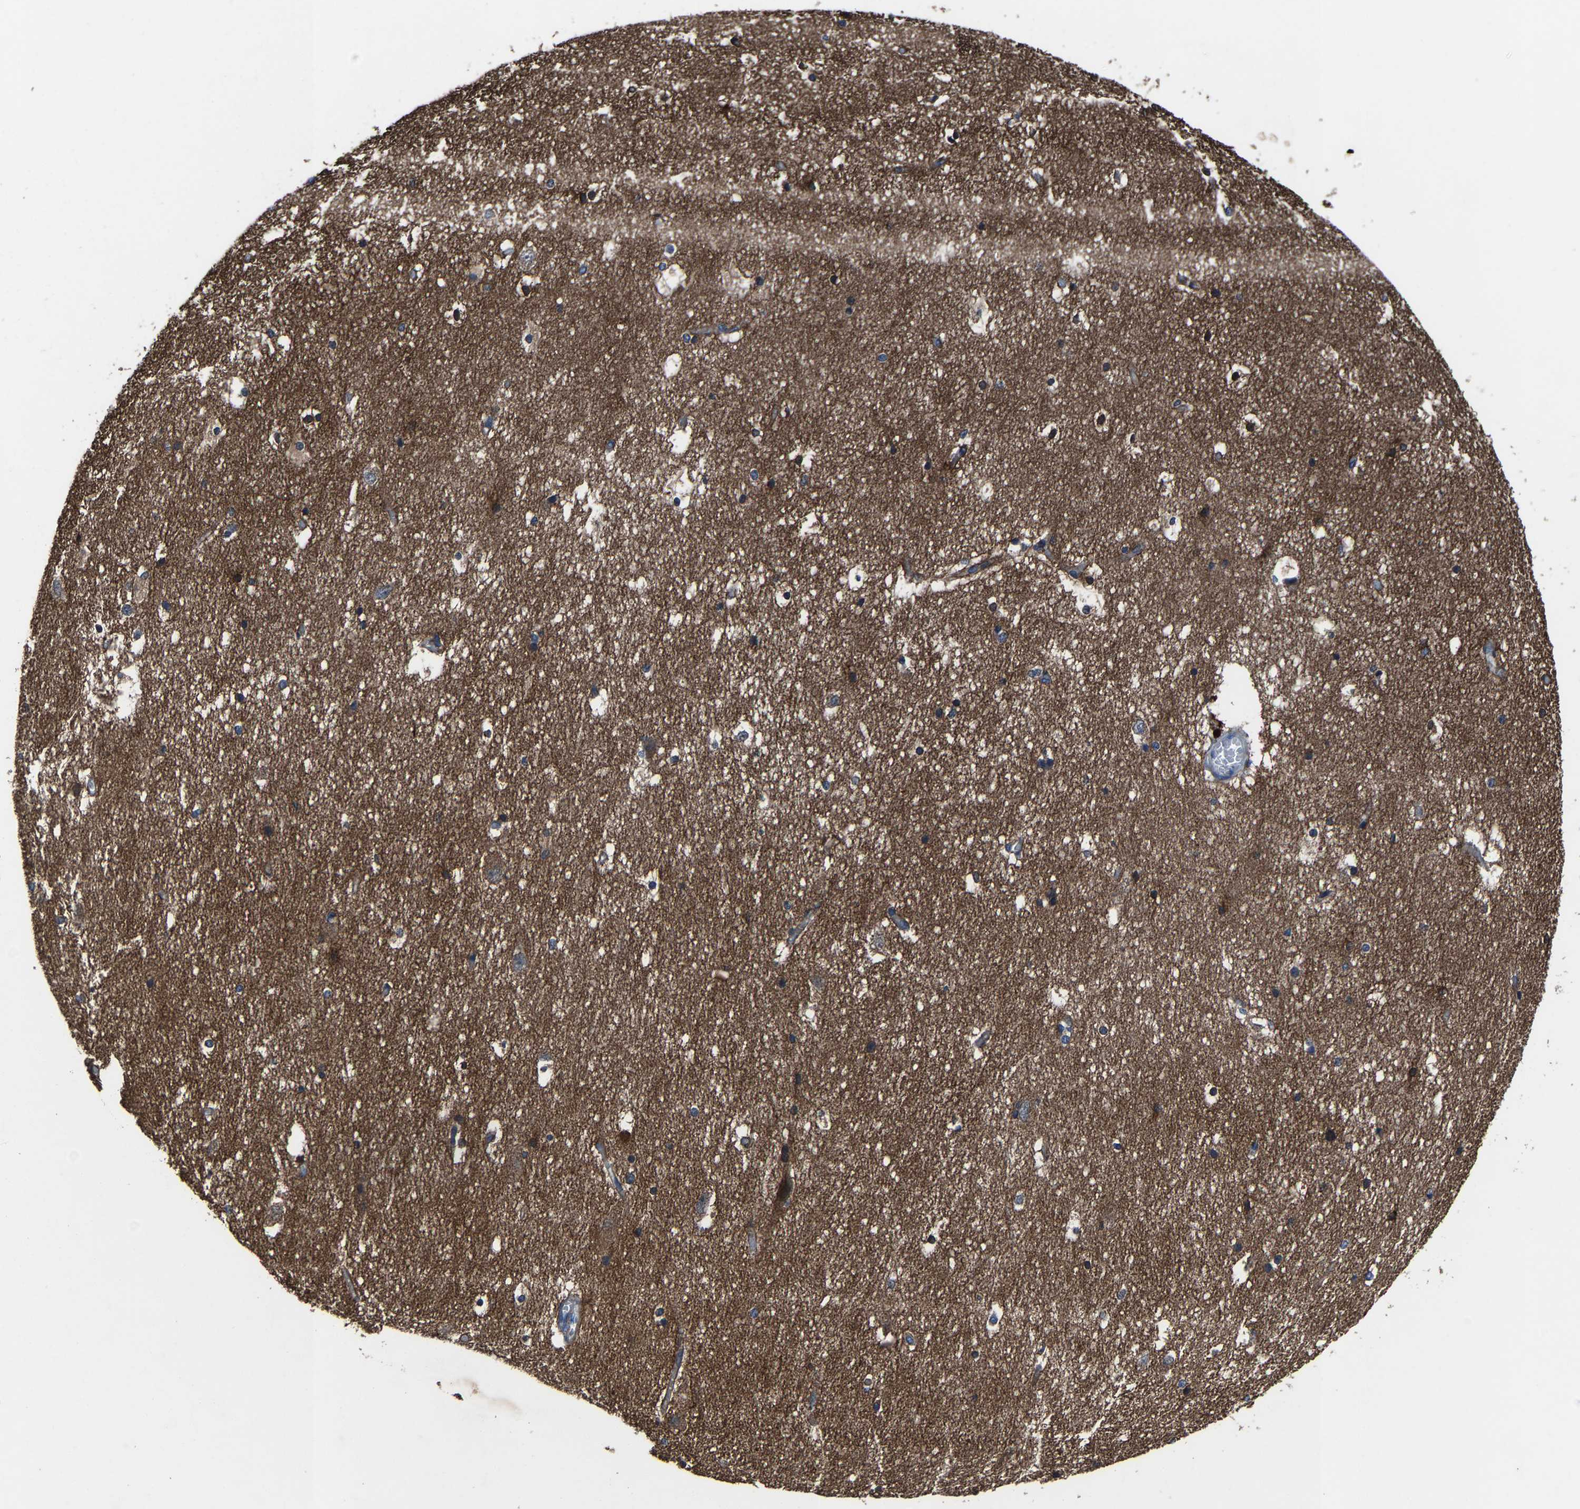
{"staining": {"intensity": "moderate", "quantity": "<25%", "location": "cytoplasmic/membranous"}, "tissue": "hippocampus", "cell_type": "Glial cells", "image_type": "normal", "snomed": [{"axis": "morphology", "description": "Normal tissue, NOS"}, {"axis": "topography", "description": "Hippocampus"}], "caption": "IHC image of normal human hippocampus stained for a protein (brown), which shows low levels of moderate cytoplasmic/membranous expression in about <25% of glial cells.", "gene": "KIAA1958", "patient": {"sex": "female", "age": 19}}